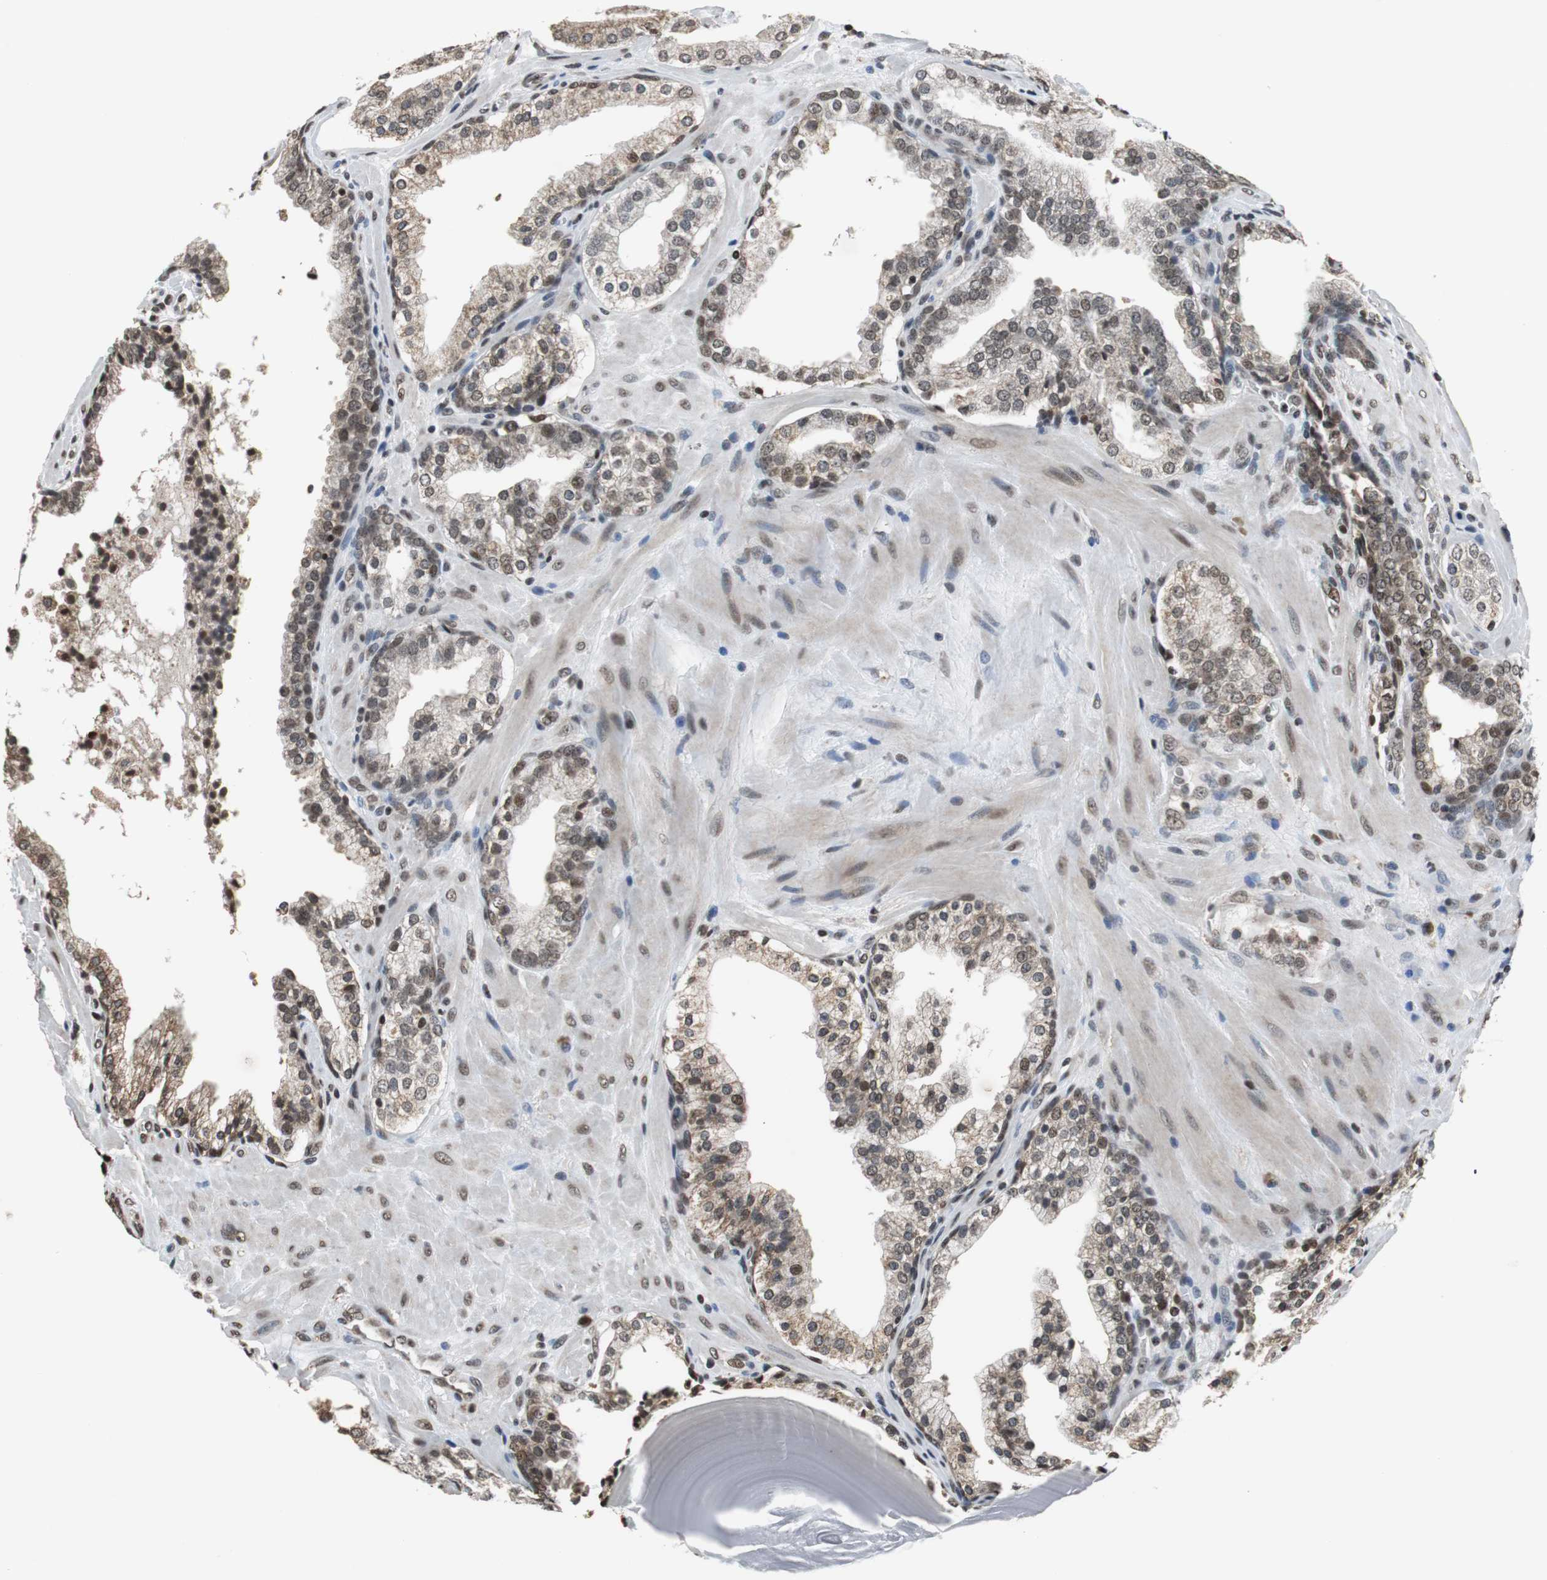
{"staining": {"intensity": "moderate", "quantity": ">75%", "location": "cytoplasmic/membranous,nuclear"}, "tissue": "prostate cancer", "cell_type": "Tumor cells", "image_type": "cancer", "snomed": [{"axis": "morphology", "description": "Adenocarcinoma, High grade"}, {"axis": "topography", "description": "Prostate"}], "caption": "Immunohistochemical staining of human prostate cancer (adenocarcinoma (high-grade)) shows medium levels of moderate cytoplasmic/membranous and nuclear positivity in approximately >75% of tumor cells. The staining was performed using DAB, with brown indicating positive protein expression. Nuclei are stained blue with hematoxylin.", "gene": "REST", "patient": {"sex": "male", "age": 68}}